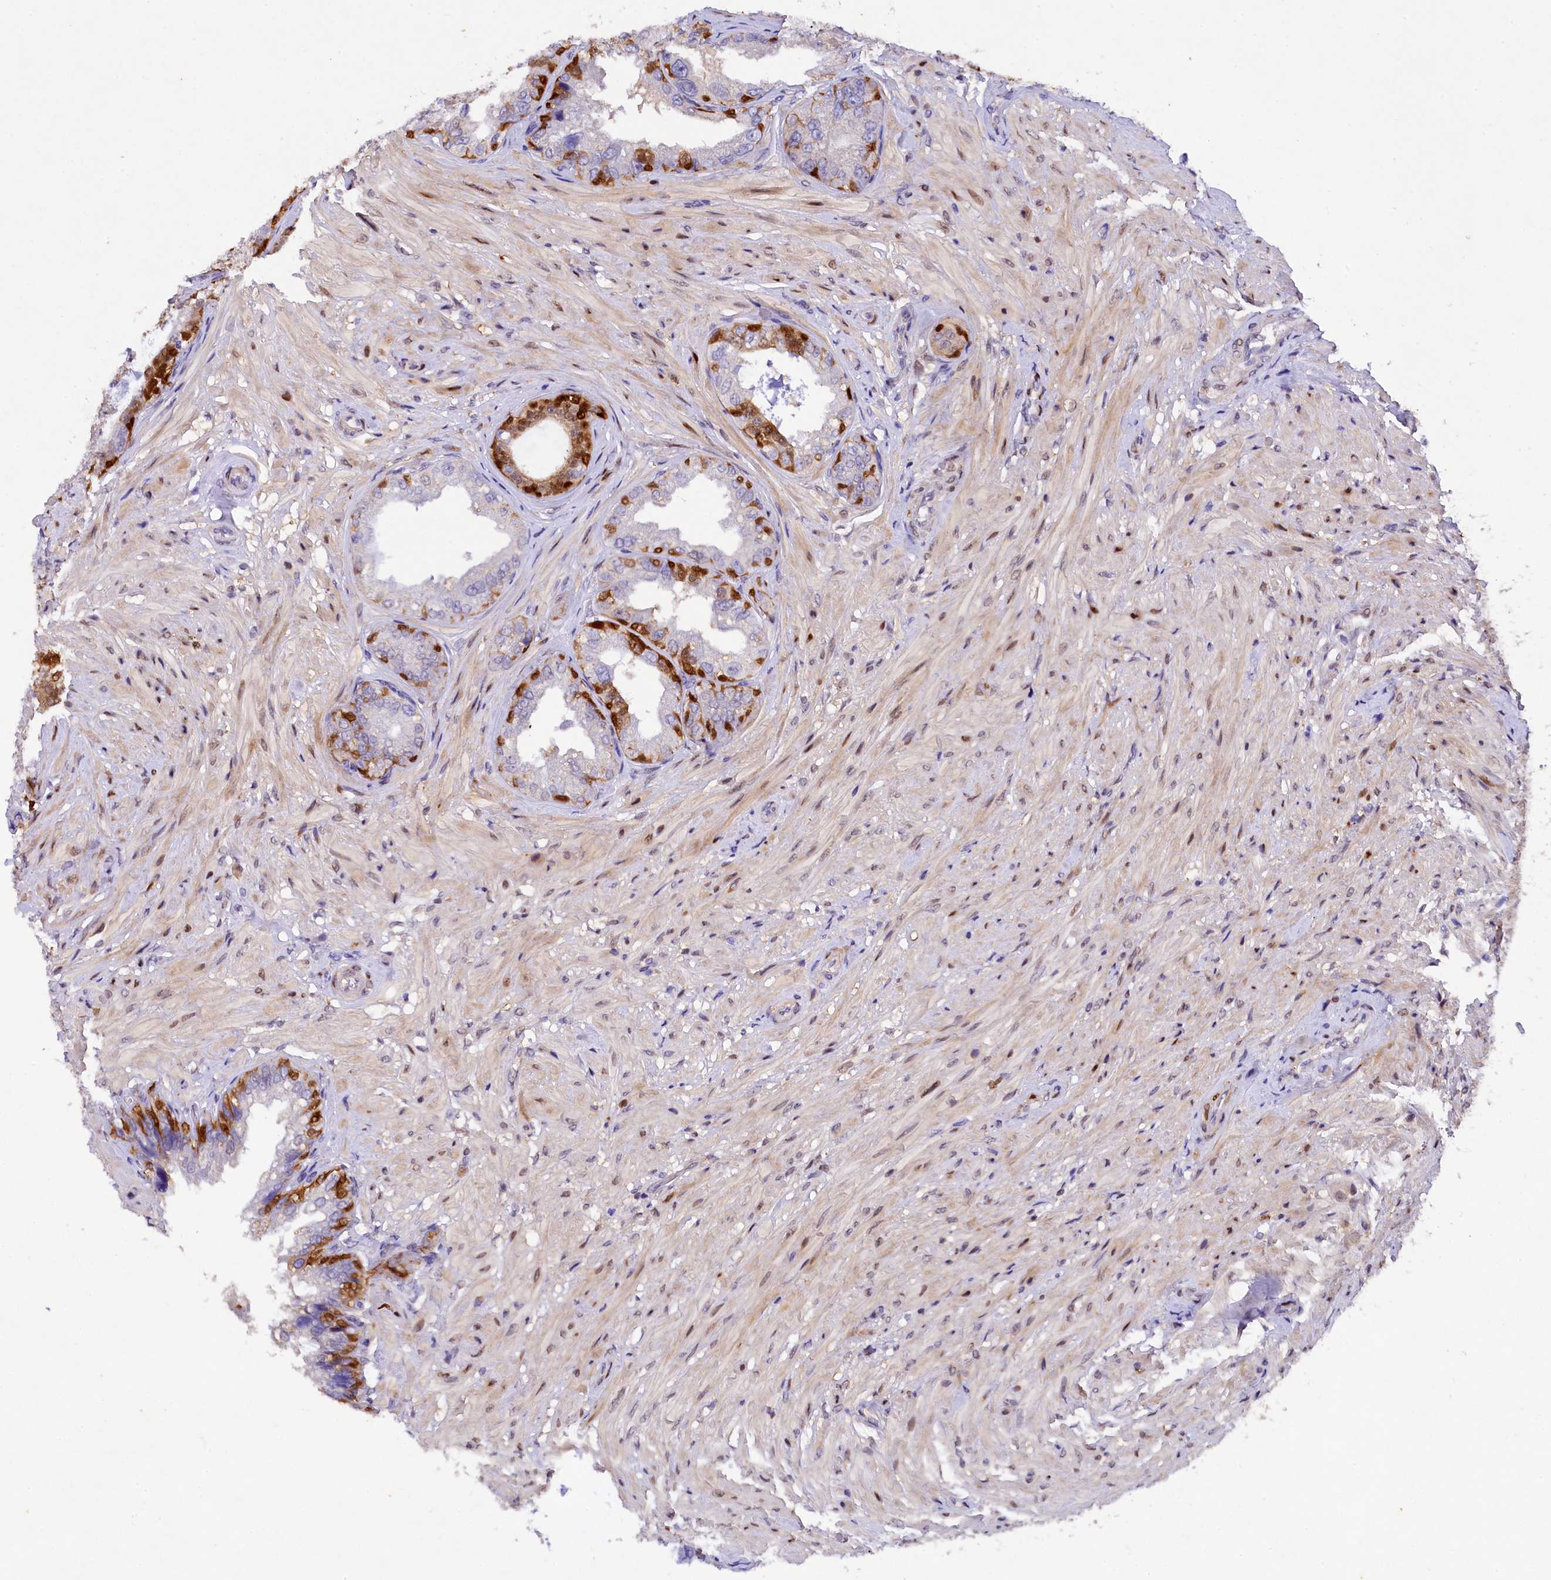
{"staining": {"intensity": "strong", "quantity": "25%-75%", "location": "cytoplasmic/membranous"}, "tissue": "seminal vesicle", "cell_type": "Glandular cells", "image_type": "normal", "snomed": [{"axis": "morphology", "description": "Normal tissue, NOS"}, {"axis": "topography", "description": "Seminal veicle"}, {"axis": "topography", "description": "Peripheral nerve tissue"}], "caption": "A micrograph of seminal vesicle stained for a protein displays strong cytoplasmic/membranous brown staining in glandular cells. Immunohistochemistry (ihc) stains the protein of interest in brown and the nuclei are stained blue.", "gene": "TGDS", "patient": {"sex": "male", "age": 63}}